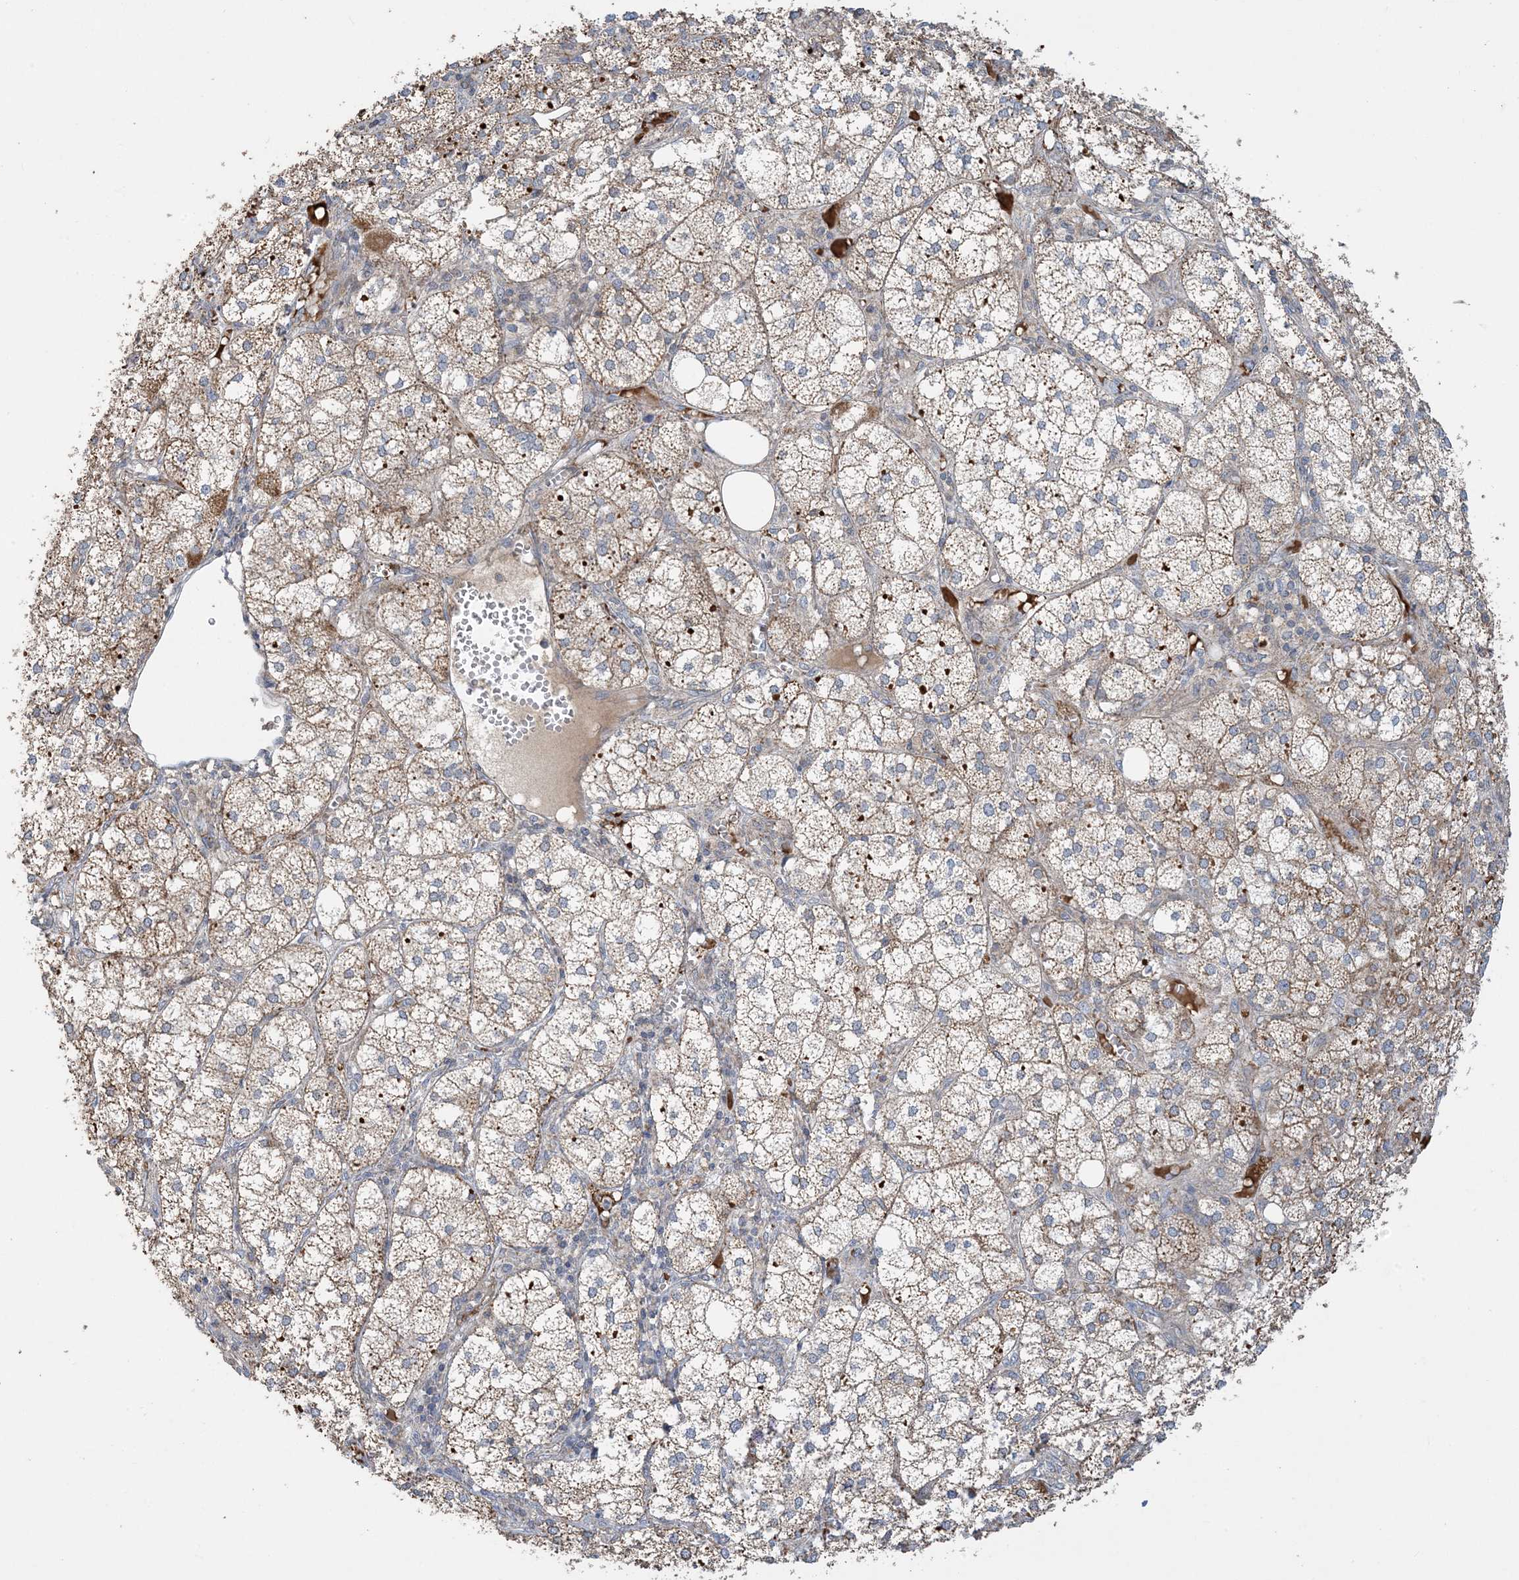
{"staining": {"intensity": "strong", "quantity": "25%-75%", "location": "cytoplasmic/membranous"}, "tissue": "adrenal gland", "cell_type": "Glandular cells", "image_type": "normal", "snomed": [{"axis": "morphology", "description": "Normal tissue, NOS"}, {"axis": "topography", "description": "Adrenal gland"}], "caption": "Glandular cells reveal high levels of strong cytoplasmic/membranous positivity in approximately 25%-75% of cells in normal human adrenal gland. The staining was performed using DAB, with brown indicating positive protein expression. Nuclei are stained blue with hematoxylin.", "gene": "ECHDC1", "patient": {"sex": "female", "age": 61}}